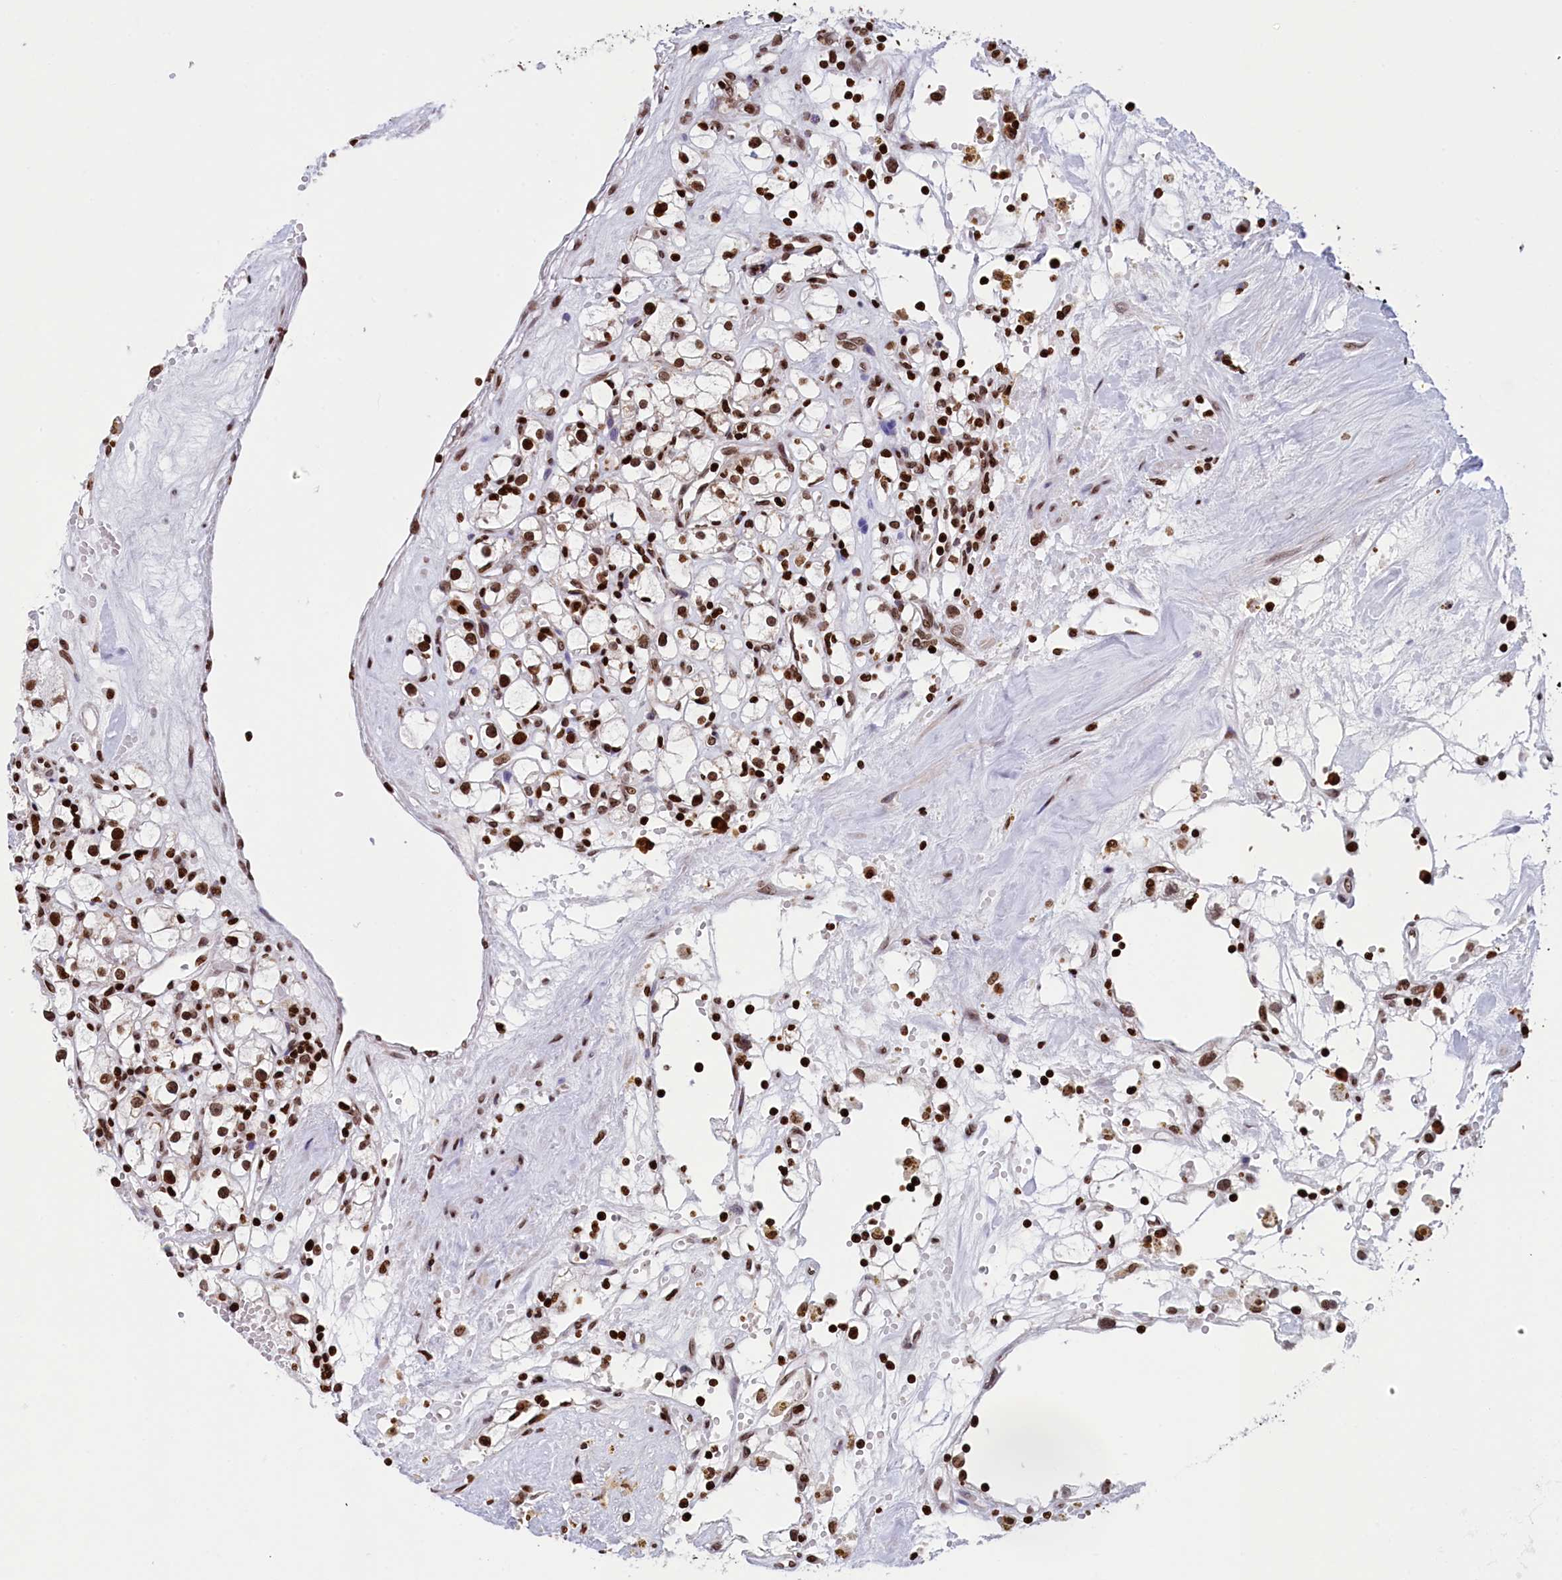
{"staining": {"intensity": "strong", "quantity": ">75%", "location": "nuclear"}, "tissue": "renal cancer", "cell_type": "Tumor cells", "image_type": "cancer", "snomed": [{"axis": "morphology", "description": "Adenocarcinoma, NOS"}, {"axis": "topography", "description": "Kidney"}], "caption": "Tumor cells exhibit strong nuclear expression in about >75% of cells in renal cancer. (DAB = brown stain, brightfield microscopy at high magnification).", "gene": "TIMM29", "patient": {"sex": "male", "age": 56}}